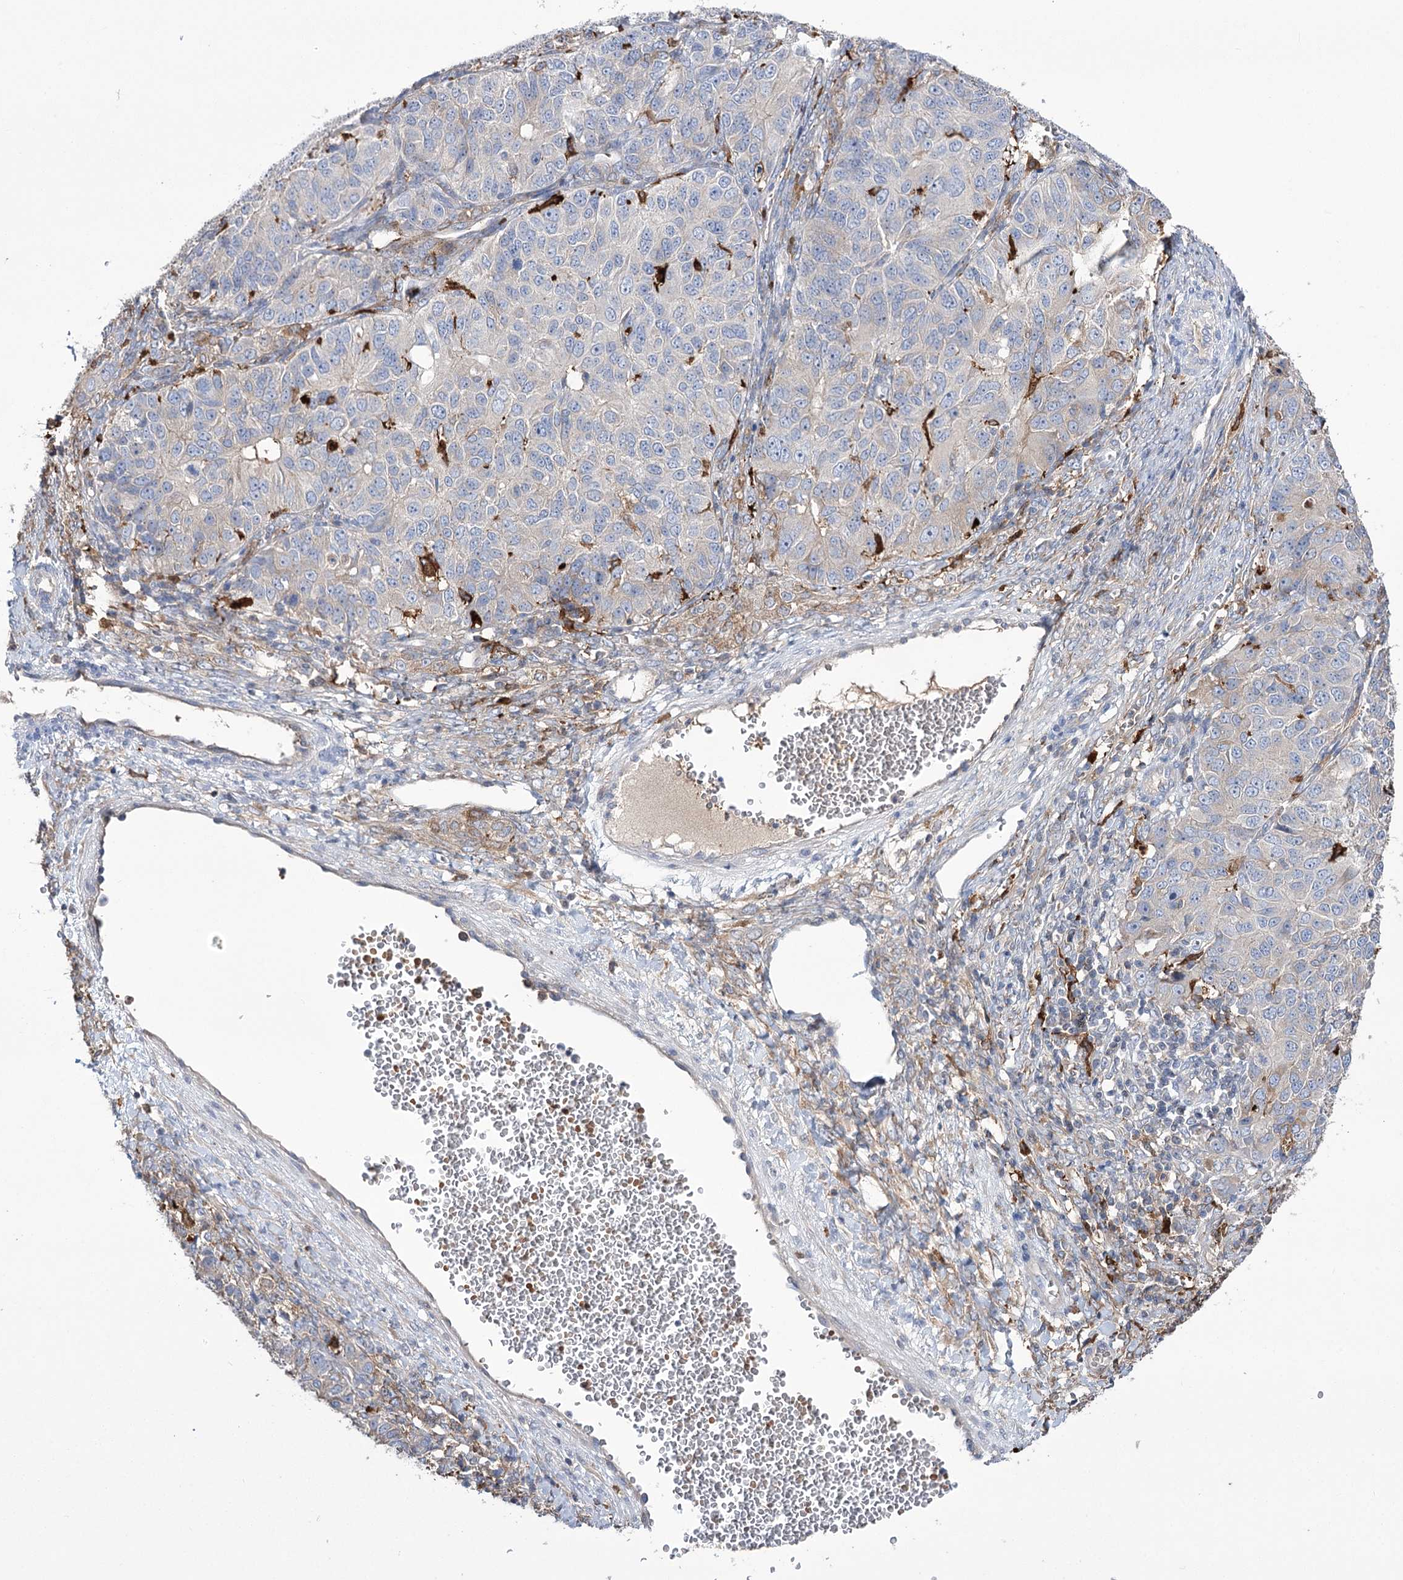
{"staining": {"intensity": "negative", "quantity": "none", "location": "none"}, "tissue": "ovarian cancer", "cell_type": "Tumor cells", "image_type": "cancer", "snomed": [{"axis": "morphology", "description": "Carcinoma, endometroid"}, {"axis": "topography", "description": "Ovary"}], "caption": "Immunohistochemical staining of ovarian cancer reveals no significant positivity in tumor cells.", "gene": "ZNF622", "patient": {"sex": "female", "age": 51}}